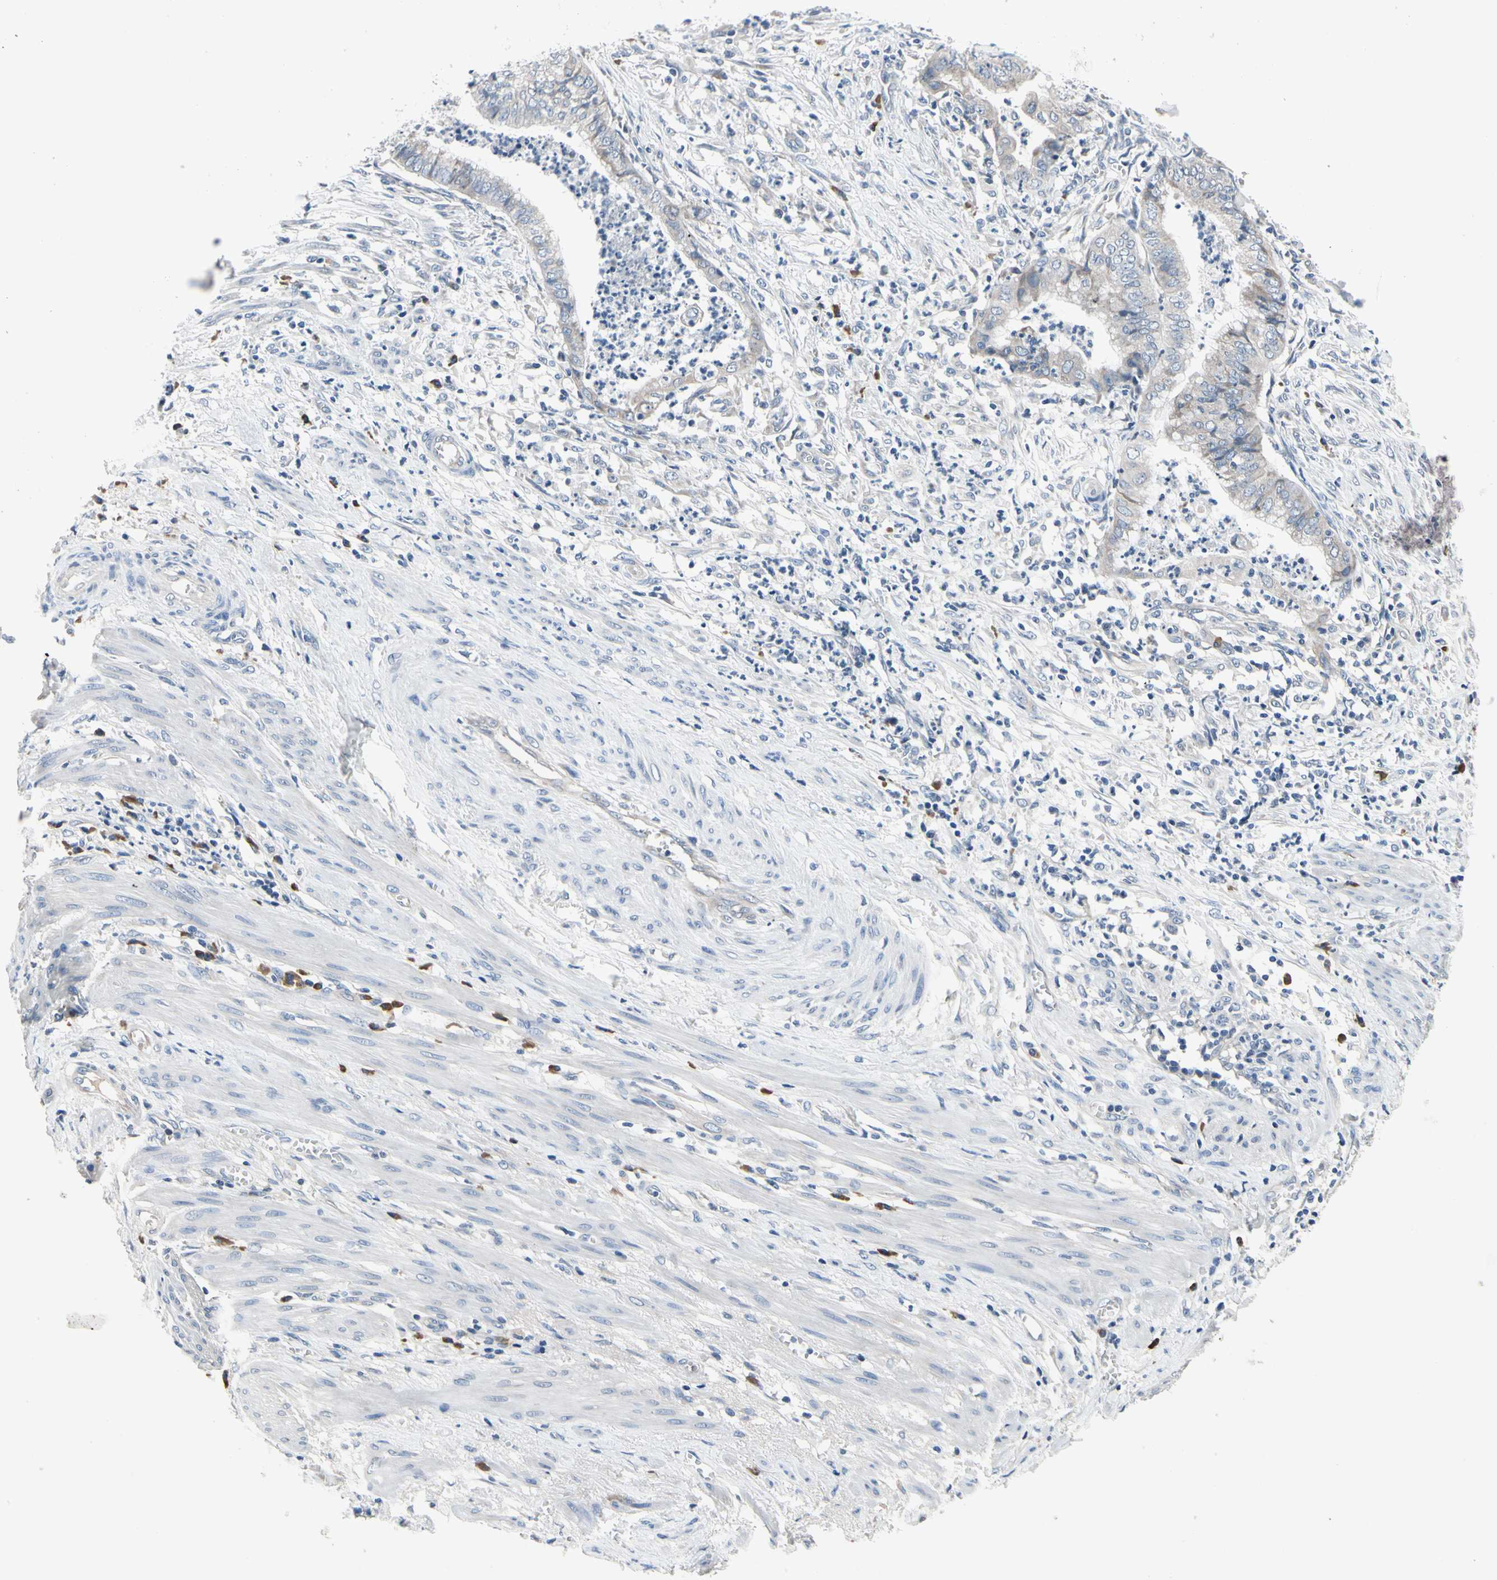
{"staining": {"intensity": "weak", "quantity": "<25%", "location": "cytoplasmic/membranous"}, "tissue": "endometrial cancer", "cell_type": "Tumor cells", "image_type": "cancer", "snomed": [{"axis": "morphology", "description": "Necrosis, NOS"}, {"axis": "morphology", "description": "Adenocarcinoma, NOS"}, {"axis": "topography", "description": "Endometrium"}], "caption": "Human endometrial cancer stained for a protein using IHC demonstrates no expression in tumor cells.", "gene": "SELENOK", "patient": {"sex": "female", "age": 79}}